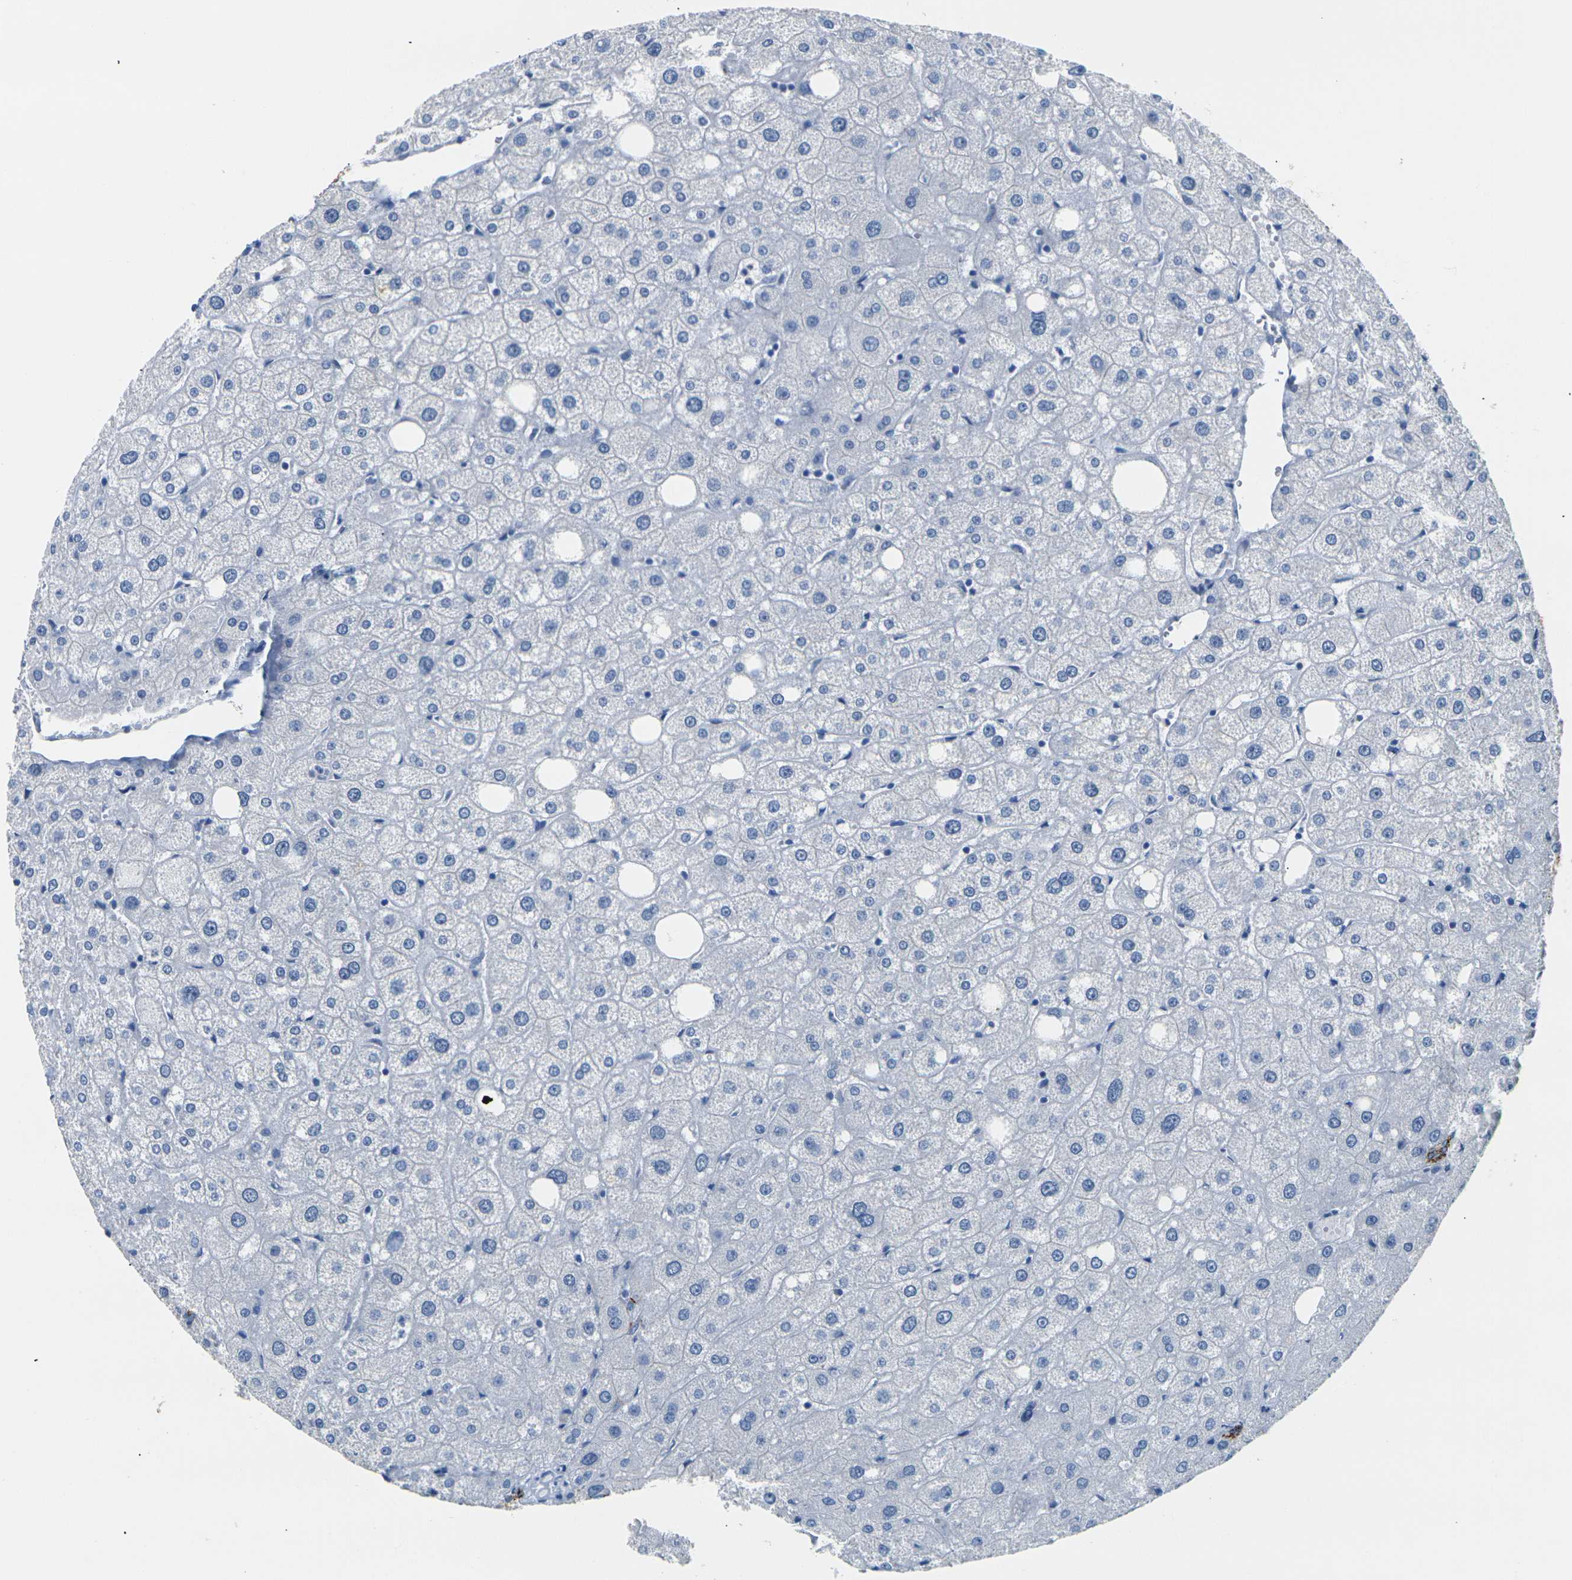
{"staining": {"intensity": "strong", "quantity": ">75%", "location": "cytoplasmic/membranous"}, "tissue": "liver", "cell_type": "Cholangiocytes", "image_type": "normal", "snomed": [{"axis": "morphology", "description": "Normal tissue, NOS"}, {"axis": "topography", "description": "Liver"}], "caption": "Immunohistochemical staining of unremarkable liver displays strong cytoplasmic/membranous protein positivity in about >75% of cholangiocytes.", "gene": "CLDN7", "patient": {"sex": "male", "age": 73}}